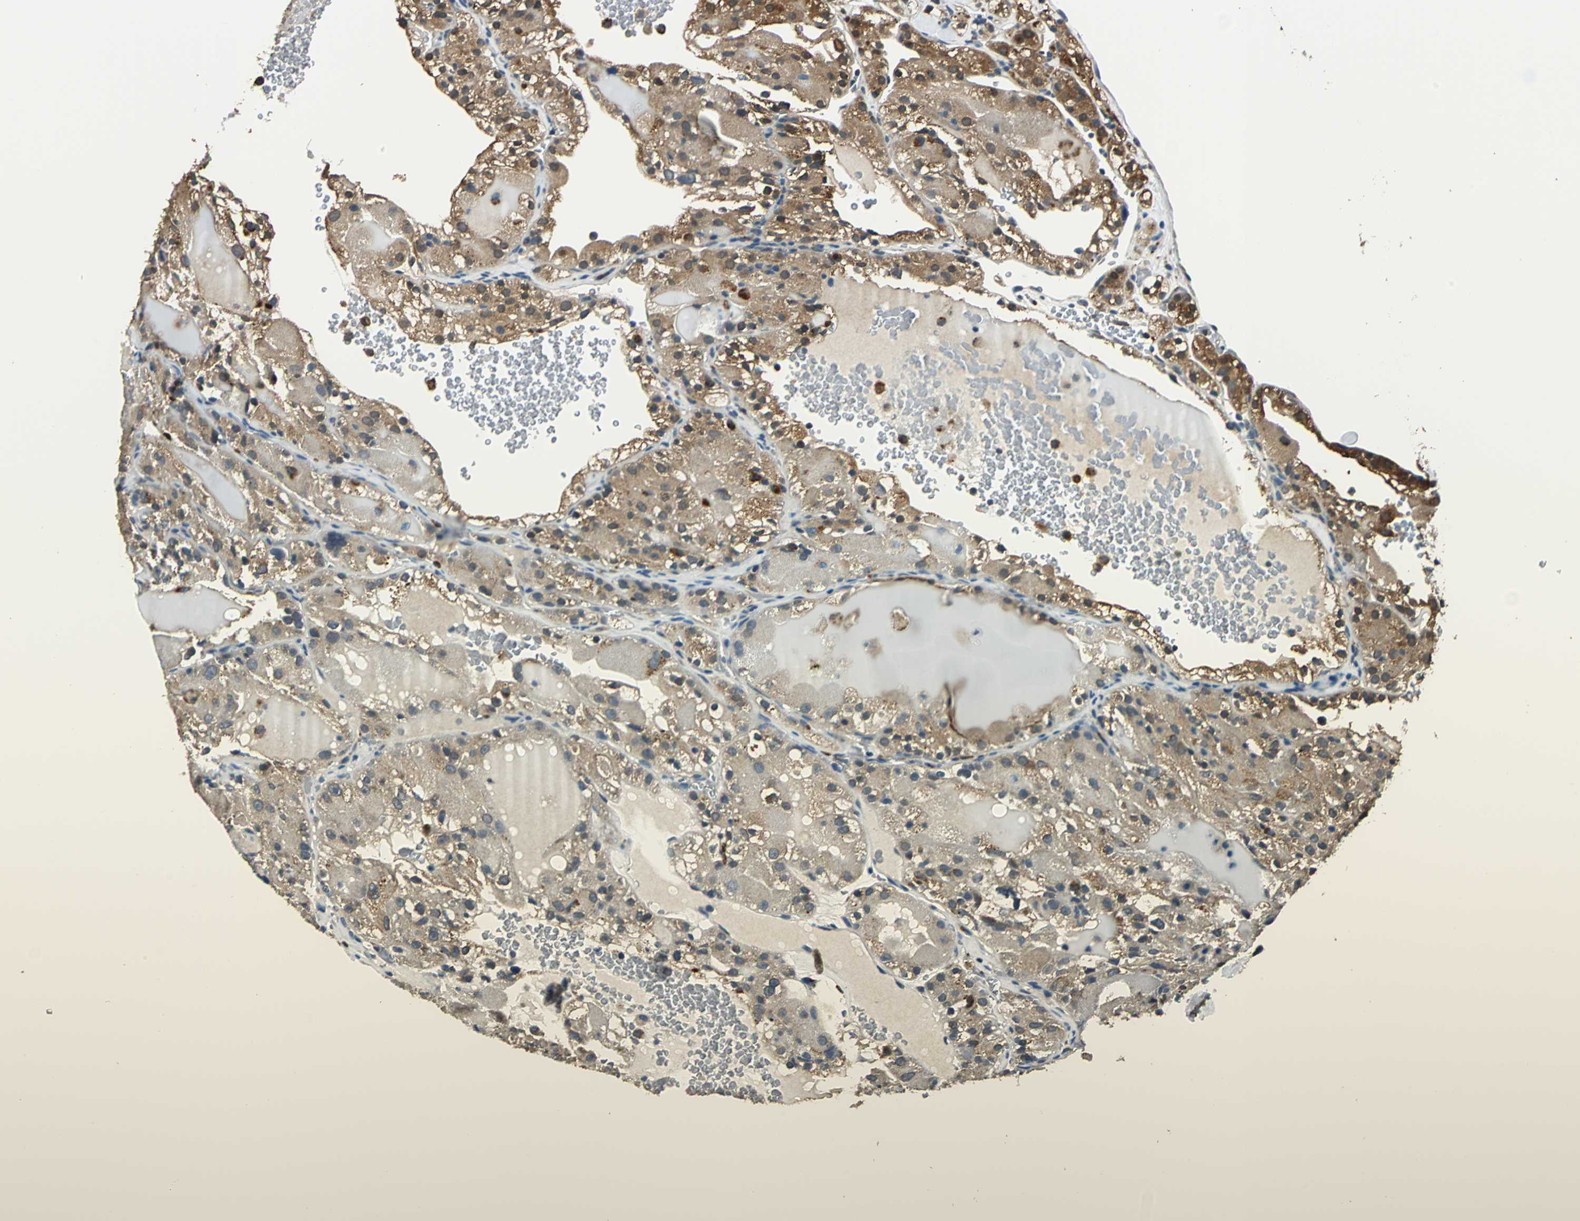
{"staining": {"intensity": "moderate", "quantity": ">75%", "location": "cytoplasmic/membranous"}, "tissue": "renal cancer", "cell_type": "Tumor cells", "image_type": "cancer", "snomed": [{"axis": "morphology", "description": "Normal tissue, NOS"}, {"axis": "morphology", "description": "Adenocarcinoma, NOS"}, {"axis": "topography", "description": "Kidney"}], "caption": "A high-resolution image shows IHC staining of renal cancer (adenocarcinoma), which shows moderate cytoplasmic/membranous expression in approximately >75% of tumor cells.", "gene": "NIT1", "patient": {"sex": "male", "age": 61}}